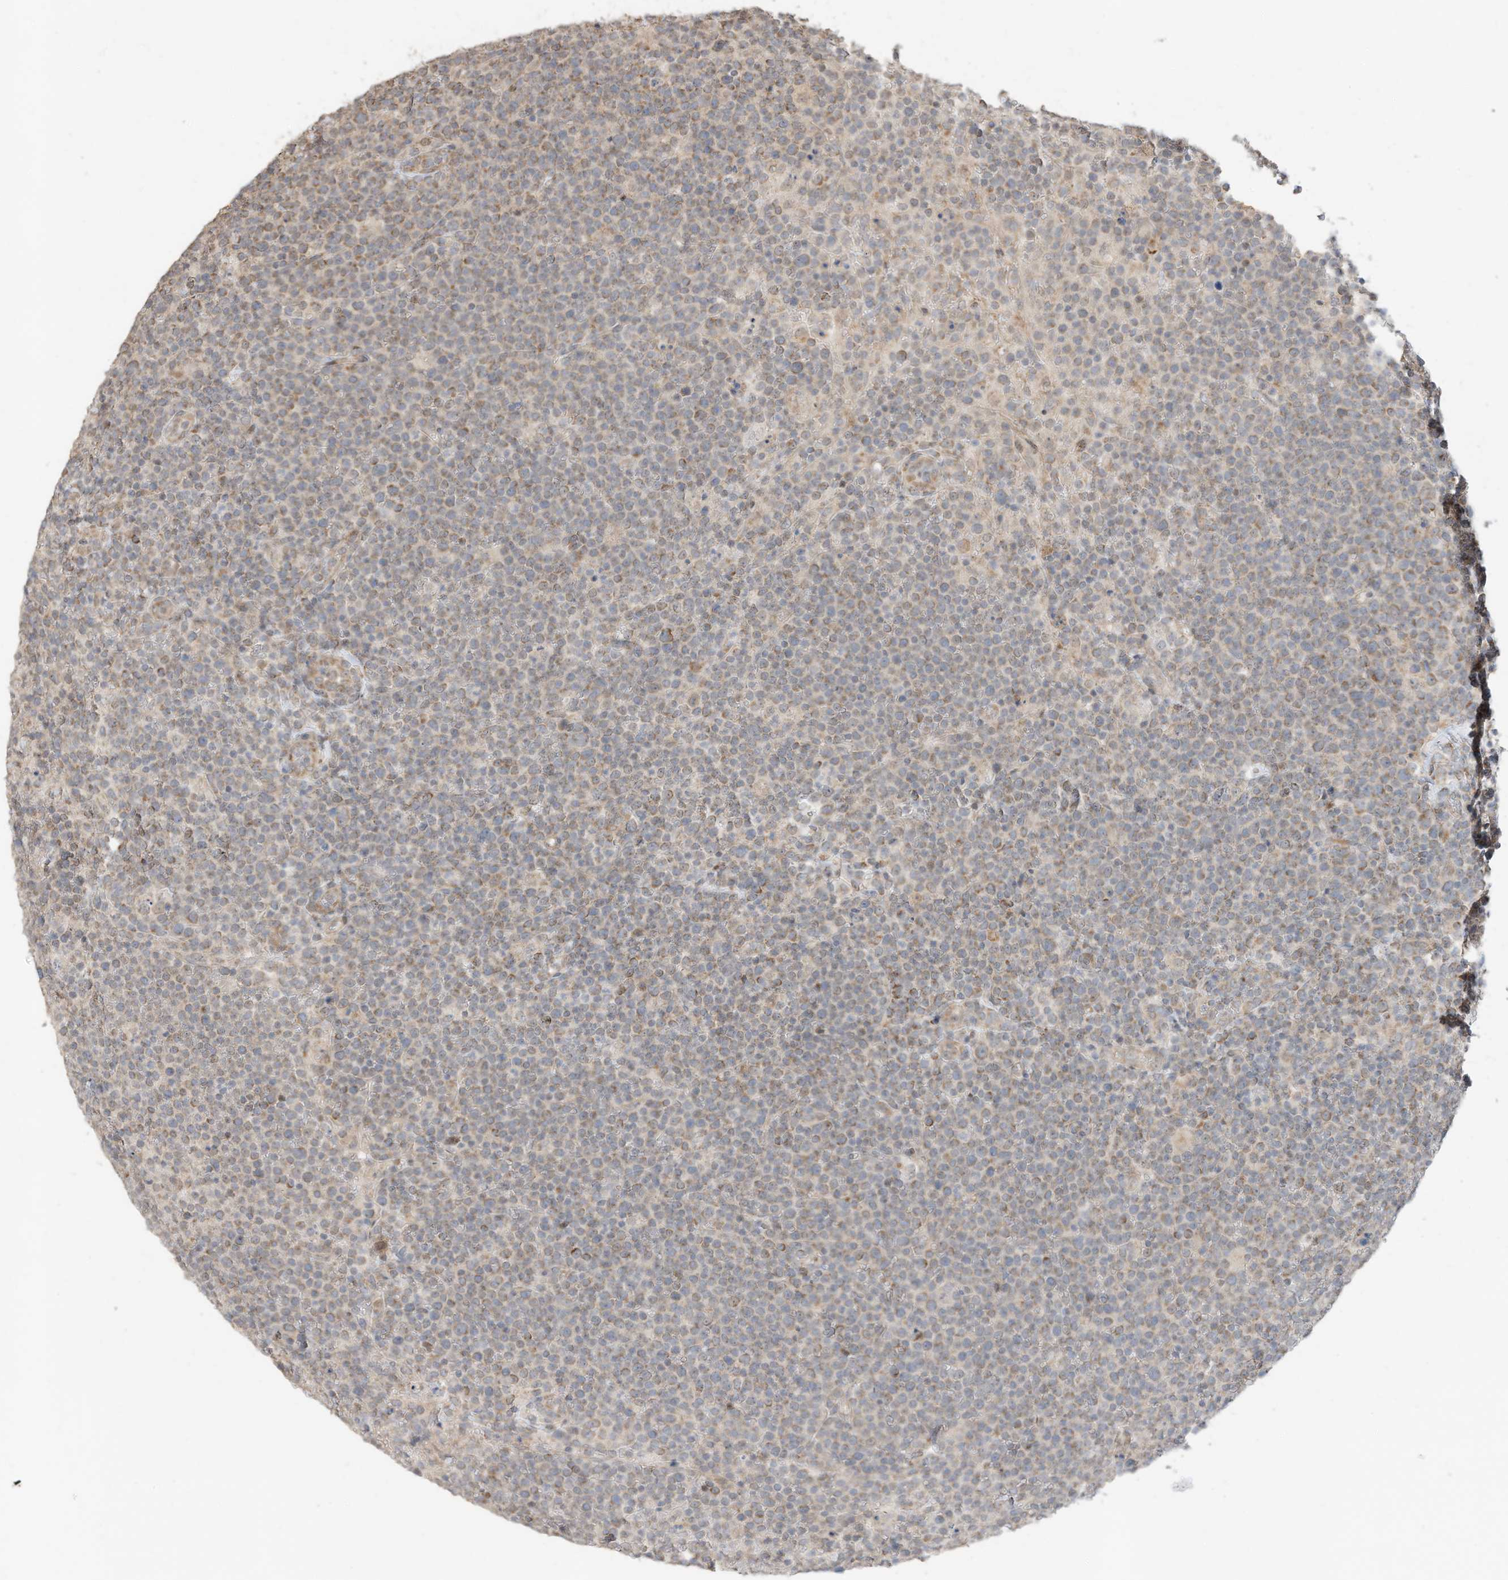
{"staining": {"intensity": "moderate", "quantity": "<25%", "location": "cytoplasmic/membranous"}, "tissue": "lymphoma", "cell_type": "Tumor cells", "image_type": "cancer", "snomed": [{"axis": "morphology", "description": "Malignant lymphoma, non-Hodgkin's type, High grade"}, {"axis": "topography", "description": "Lymph node"}], "caption": "Immunohistochemical staining of high-grade malignant lymphoma, non-Hodgkin's type reveals low levels of moderate cytoplasmic/membranous protein expression in about <25% of tumor cells.", "gene": "CAGE1", "patient": {"sex": "male", "age": 61}}